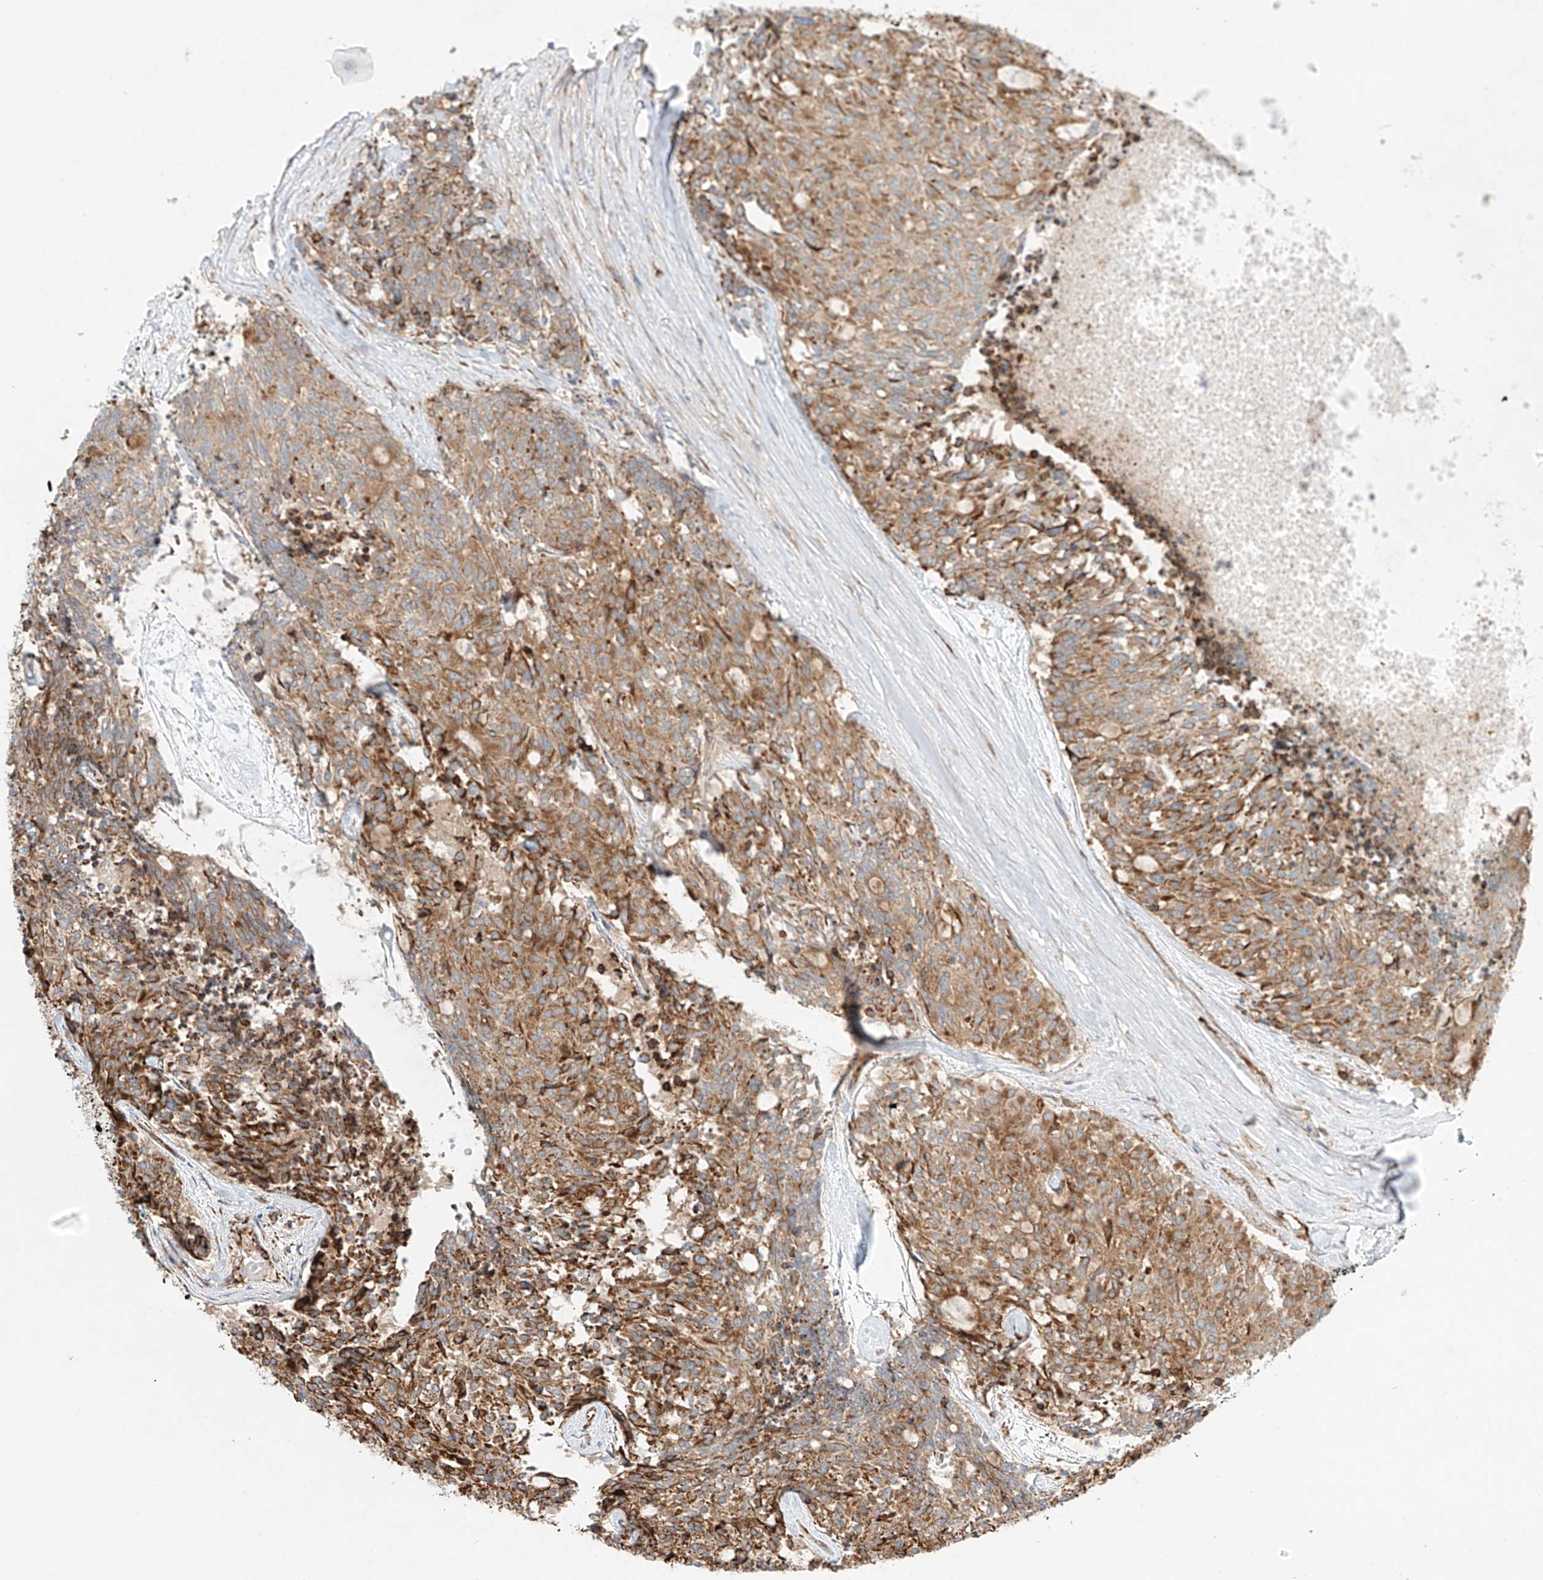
{"staining": {"intensity": "moderate", "quantity": ">75%", "location": "cytoplasmic/membranous"}, "tissue": "carcinoid", "cell_type": "Tumor cells", "image_type": "cancer", "snomed": [{"axis": "morphology", "description": "Carcinoid, malignant, NOS"}, {"axis": "topography", "description": "Pancreas"}], "caption": "Immunohistochemical staining of human carcinoid exhibits medium levels of moderate cytoplasmic/membranous protein positivity in about >75% of tumor cells. The protein of interest is stained brown, and the nuclei are stained in blue (DAB IHC with brightfield microscopy, high magnification).", "gene": "EIPR1", "patient": {"sex": "female", "age": 54}}